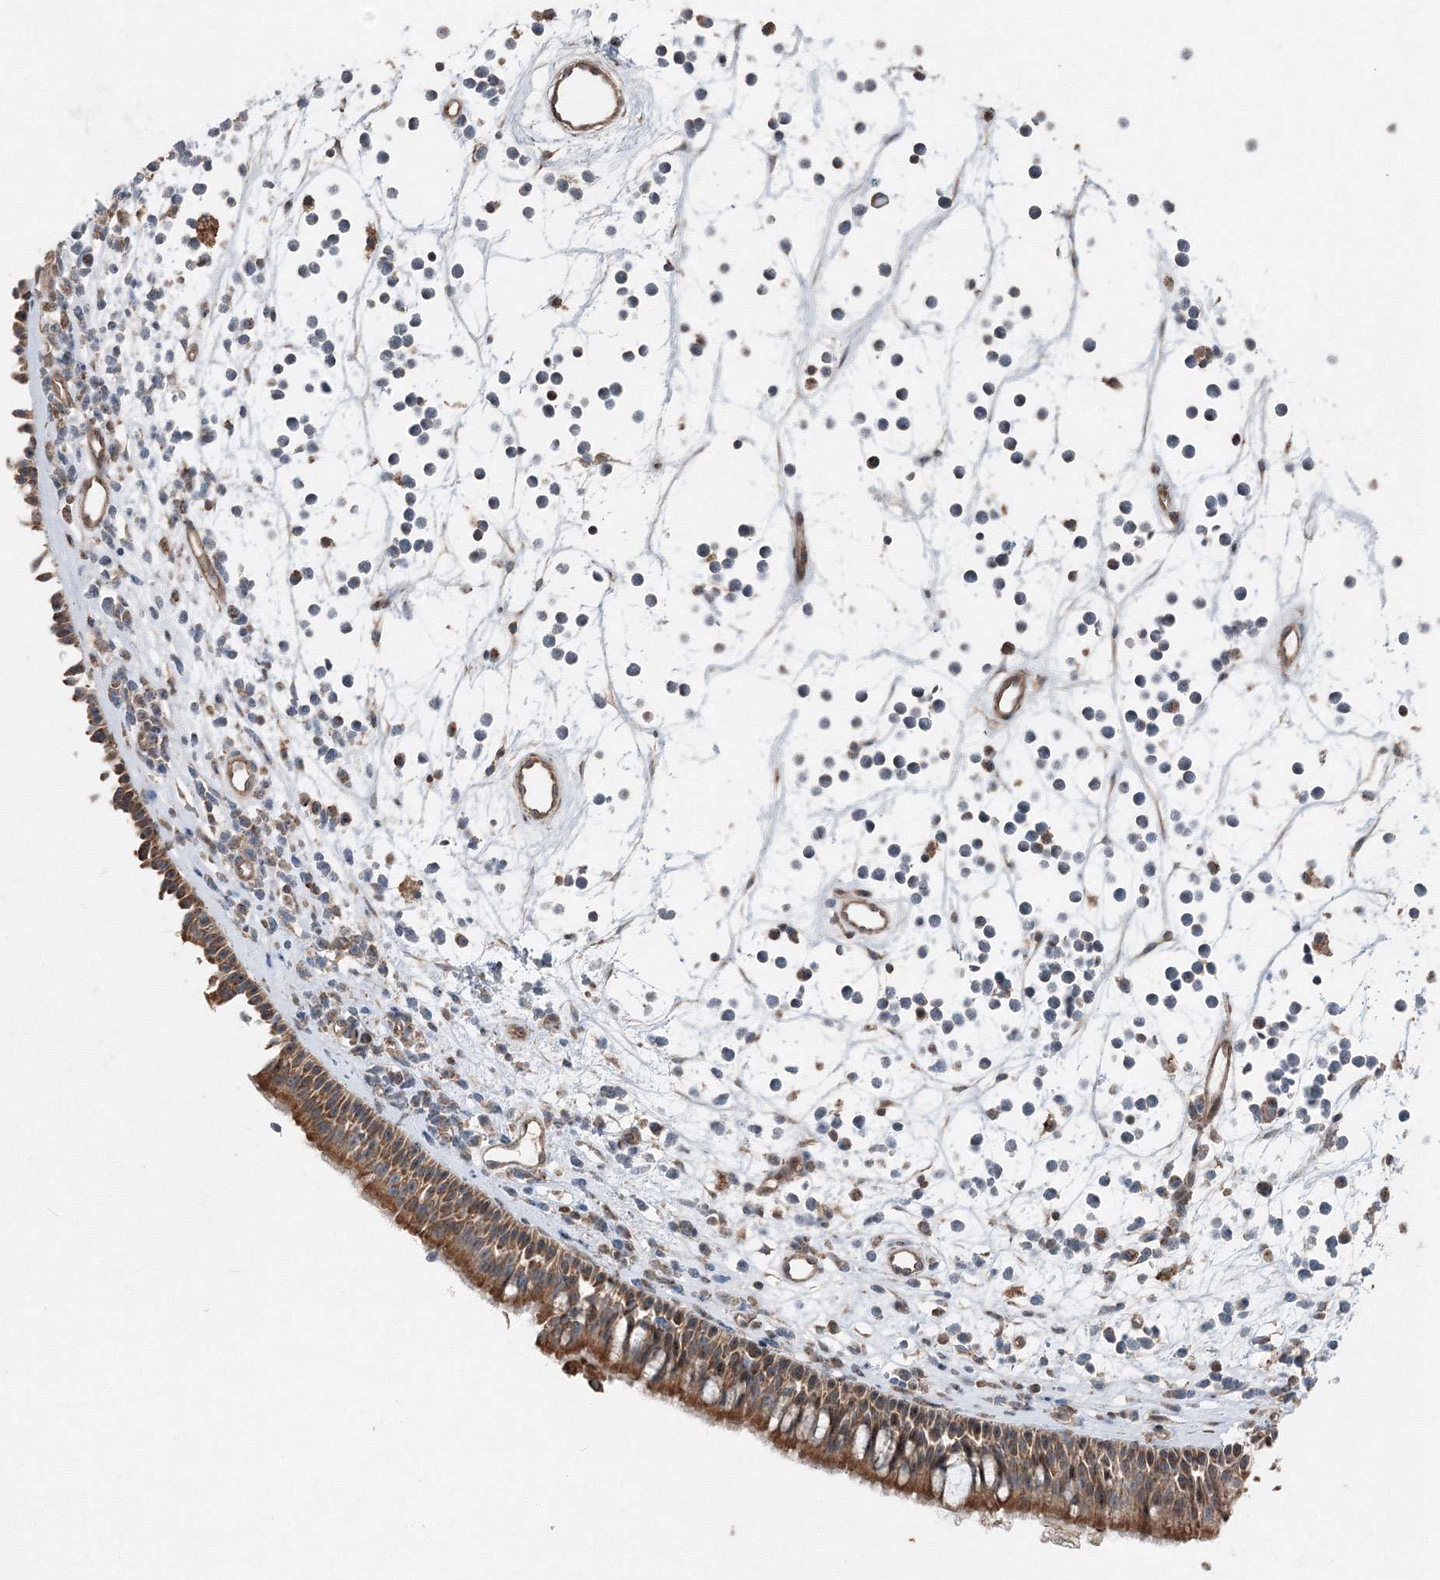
{"staining": {"intensity": "moderate", "quantity": ">75%", "location": "cytoplasmic/membranous"}, "tissue": "nasopharynx", "cell_type": "Respiratory epithelial cells", "image_type": "normal", "snomed": [{"axis": "morphology", "description": "Normal tissue, NOS"}, {"axis": "morphology", "description": "Inflammation, NOS"}, {"axis": "morphology", "description": "Malignant melanoma, Metastatic site"}, {"axis": "topography", "description": "Nasopharynx"}], "caption": "Protein staining exhibits moderate cytoplasmic/membranous staining in about >75% of respiratory epithelial cells in benign nasopharynx. (DAB IHC with brightfield microscopy, high magnification).", "gene": "AASDH", "patient": {"sex": "male", "age": 70}}